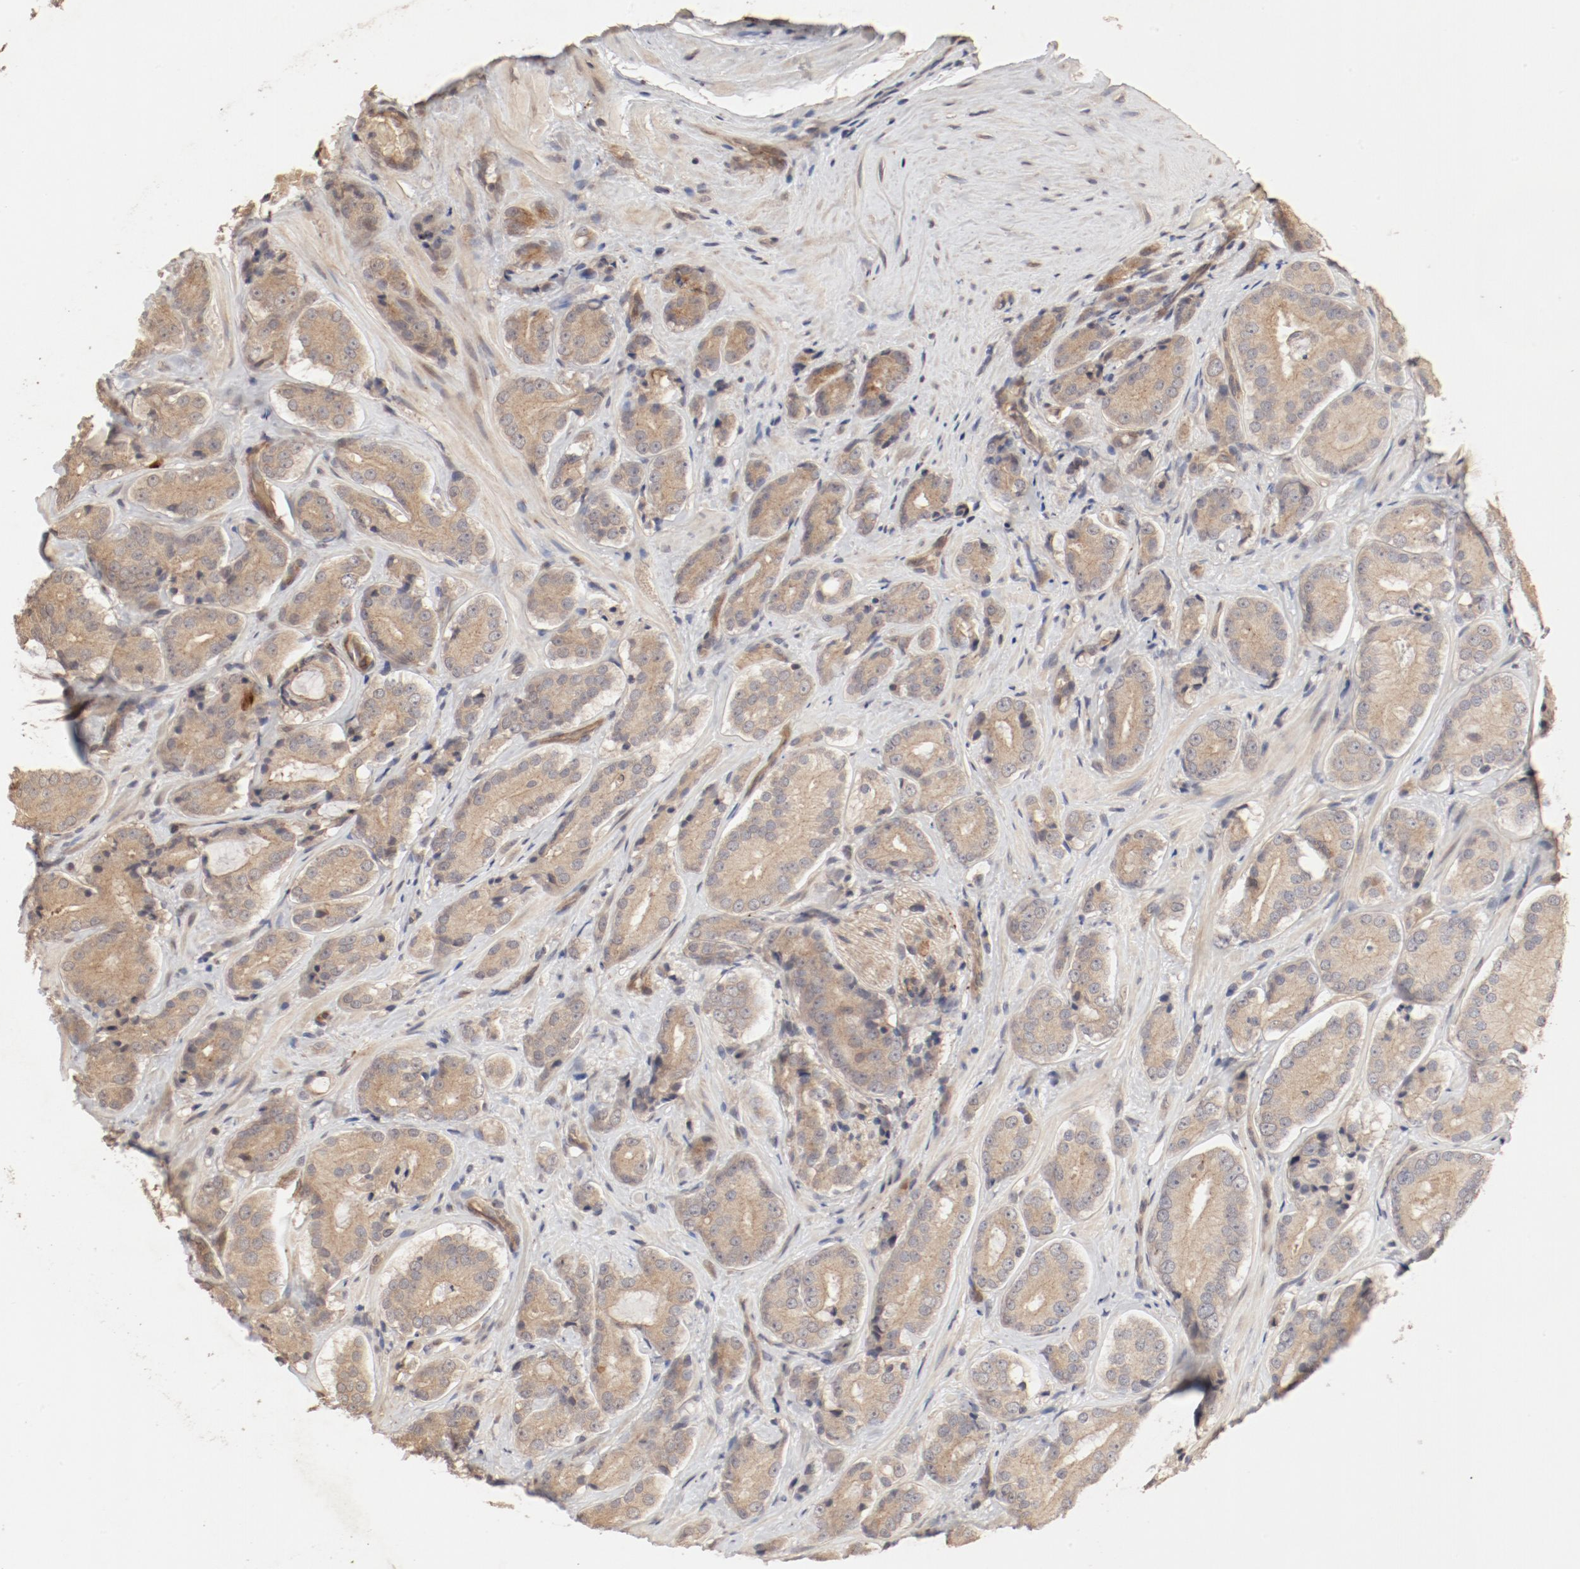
{"staining": {"intensity": "moderate", "quantity": ">75%", "location": "cytoplasmic/membranous"}, "tissue": "prostate cancer", "cell_type": "Tumor cells", "image_type": "cancer", "snomed": [{"axis": "morphology", "description": "Adenocarcinoma, High grade"}, {"axis": "topography", "description": "Prostate"}], "caption": "Immunohistochemical staining of prostate cancer exhibits moderate cytoplasmic/membranous protein expression in about >75% of tumor cells.", "gene": "IL3RA", "patient": {"sex": "male", "age": 70}}